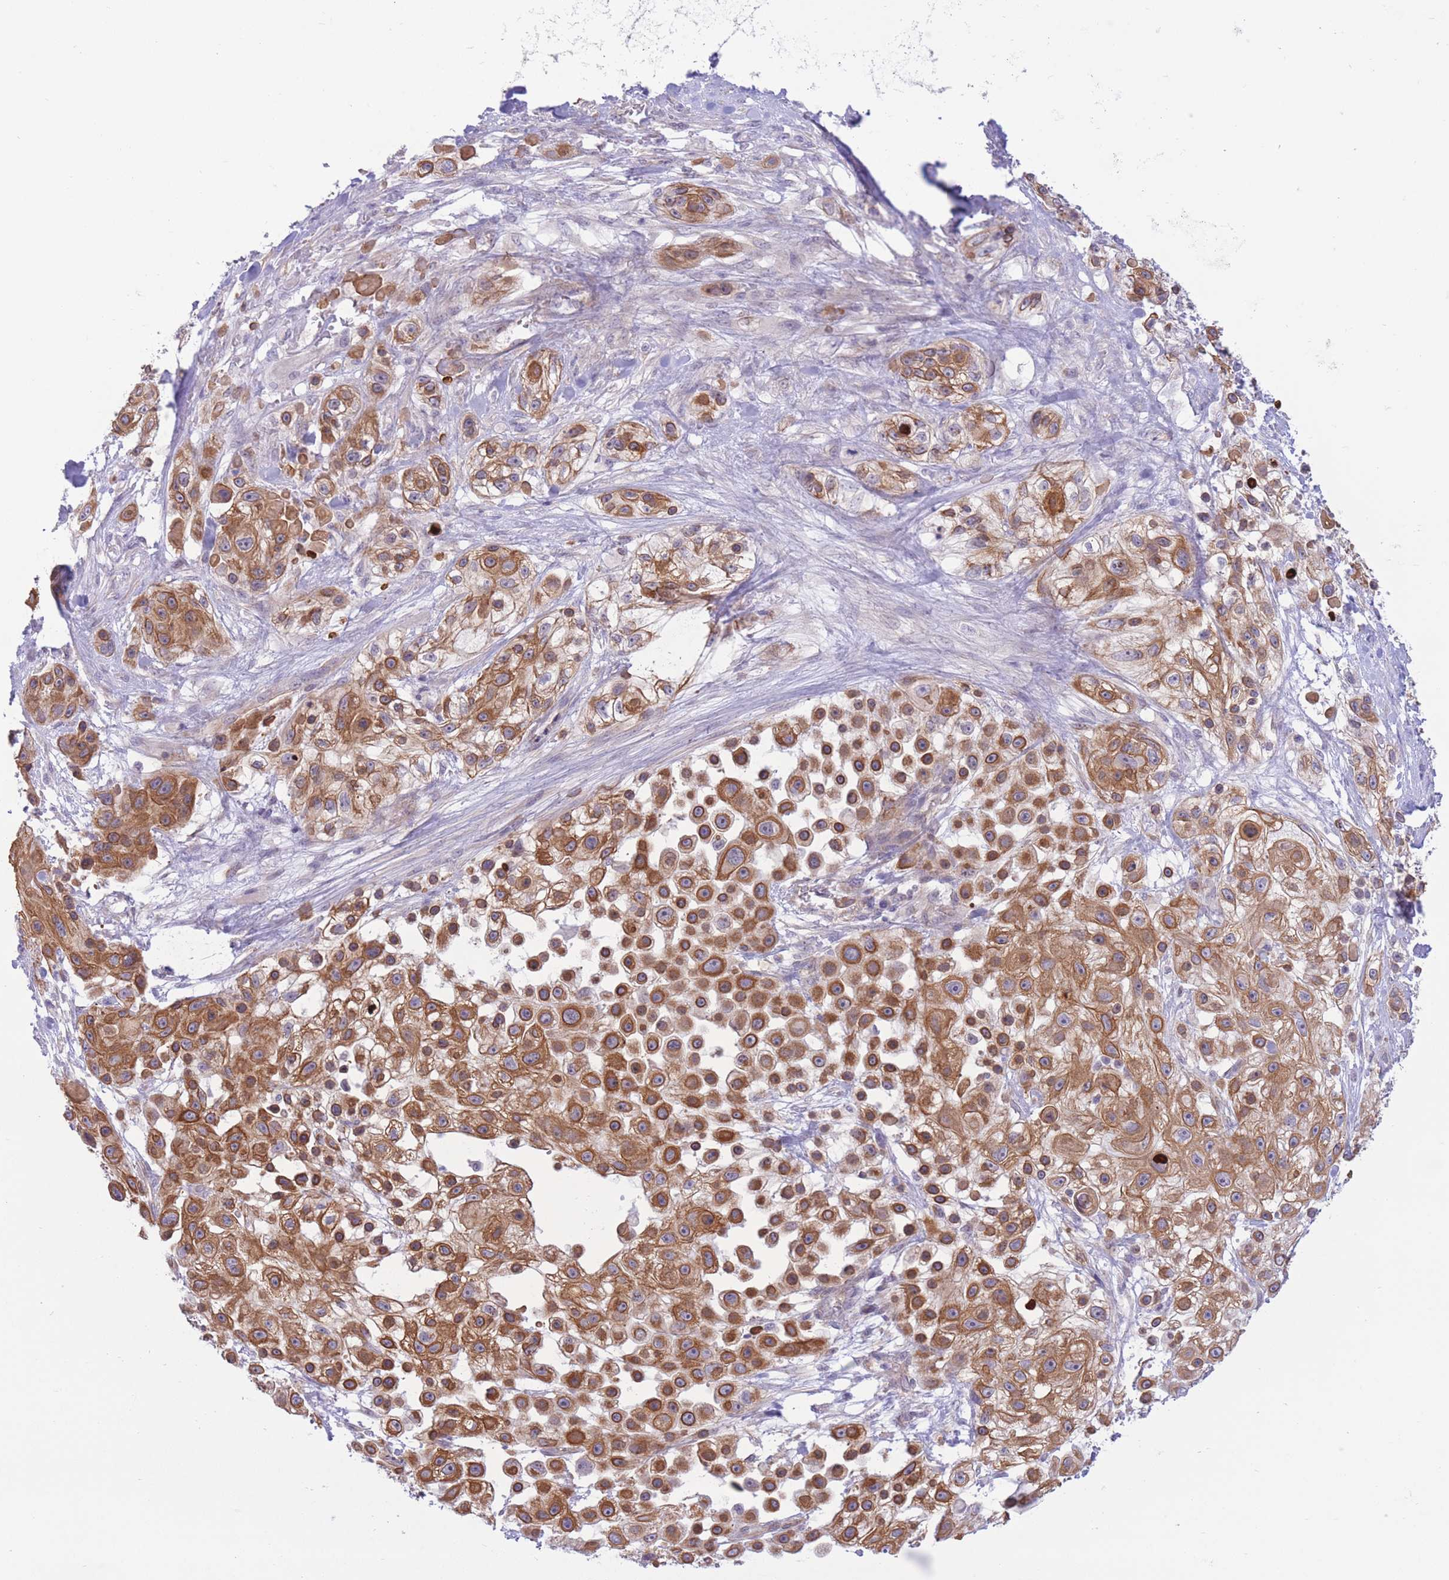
{"staining": {"intensity": "strong", "quantity": ">75%", "location": "cytoplasmic/membranous"}, "tissue": "skin cancer", "cell_type": "Tumor cells", "image_type": "cancer", "snomed": [{"axis": "morphology", "description": "Squamous cell carcinoma, NOS"}, {"axis": "topography", "description": "Skin"}], "caption": "Immunohistochemical staining of skin cancer (squamous cell carcinoma) demonstrates high levels of strong cytoplasmic/membranous protein staining in approximately >75% of tumor cells.", "gene": "MRPS31", "patient": {"sex": "male", "age": 67}}